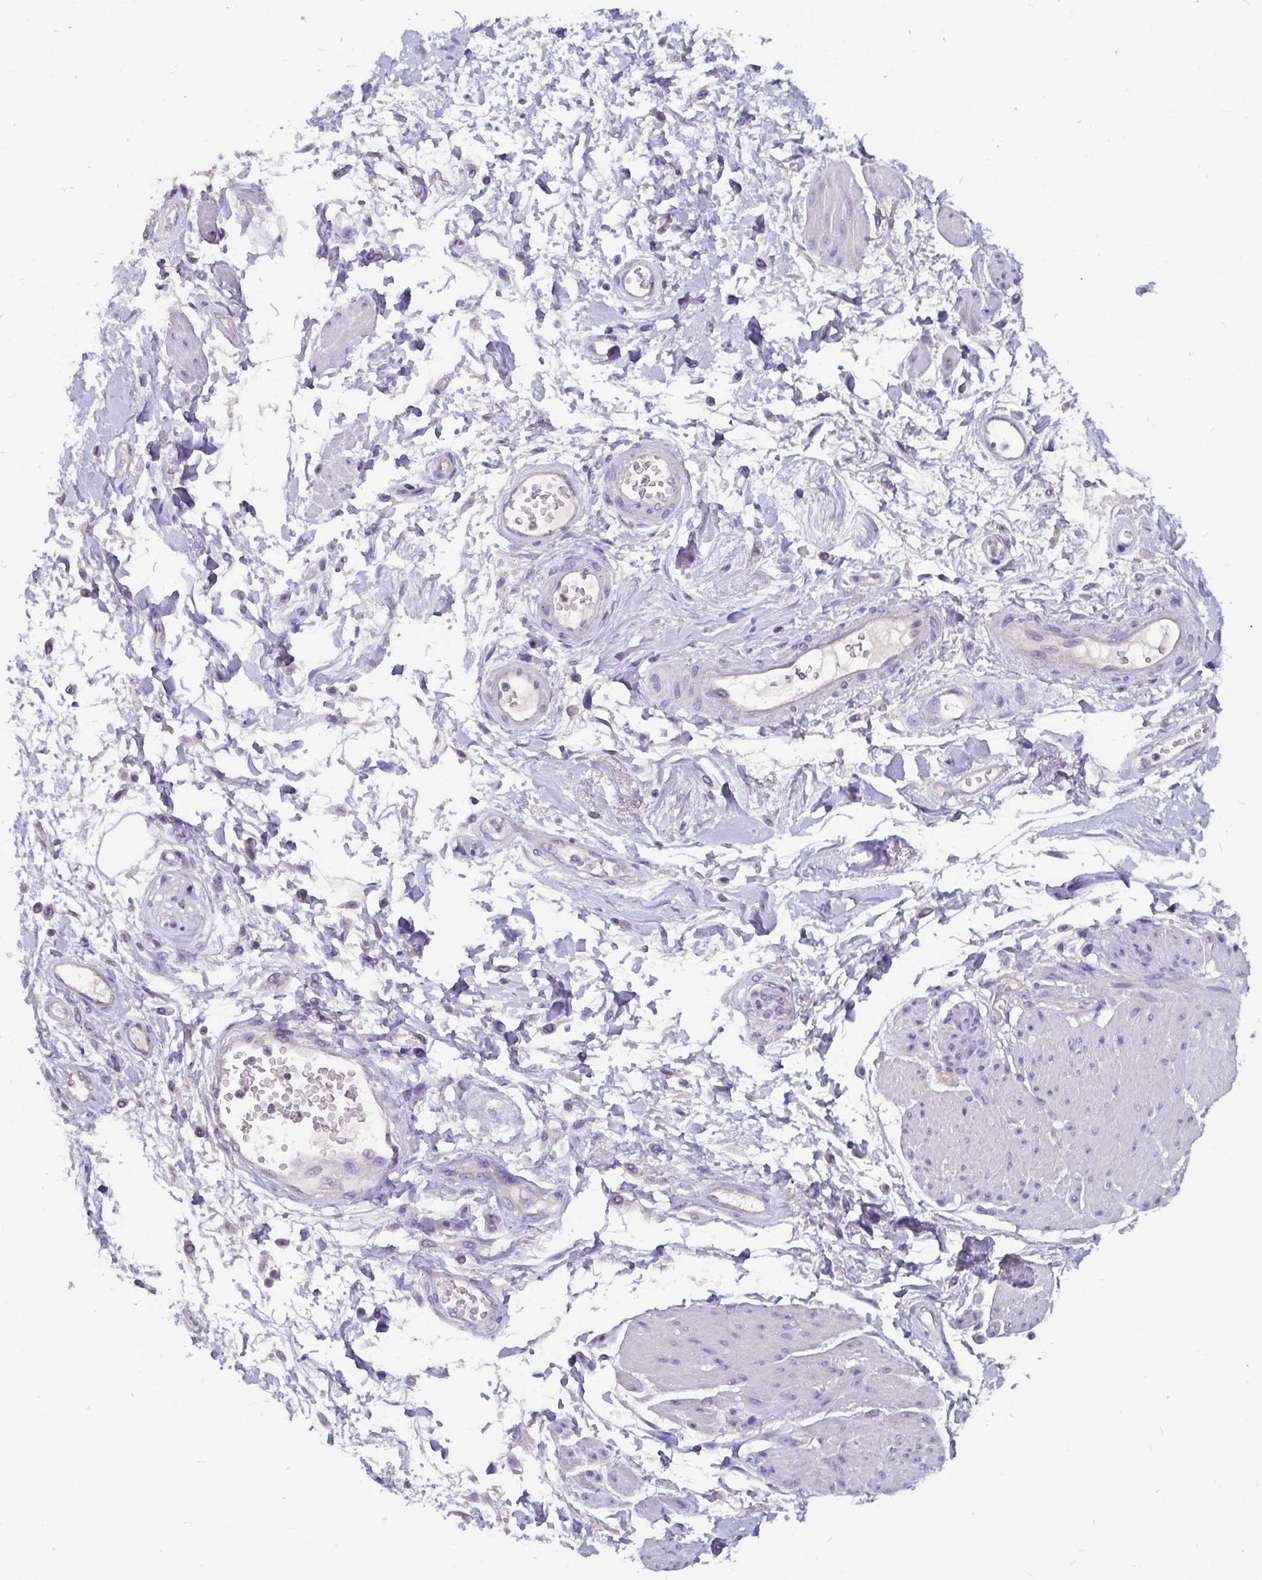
{"staining": {"intensity": "negative", "quantity": "none", "location": "none"}, "tissue": "adipose tissue", "cell_type": "Adipocytes", "image_type": "normal", "snomed": [{"axis": "morphology", "description": "Normal tissue, NOS"}, {"axis": "topography", "description": "Urinary bladder"}, {"axis": "topography", "description": "Peripheral nerve tissue"}], "caption": "Immunohistochemistry micrograph of unremarkable adipose tissue stained for a protein (brown), which reveals no staining in adipocytes.", "gene": "ADAMTS6", "patient": {"sex": "female", "age": 60}}